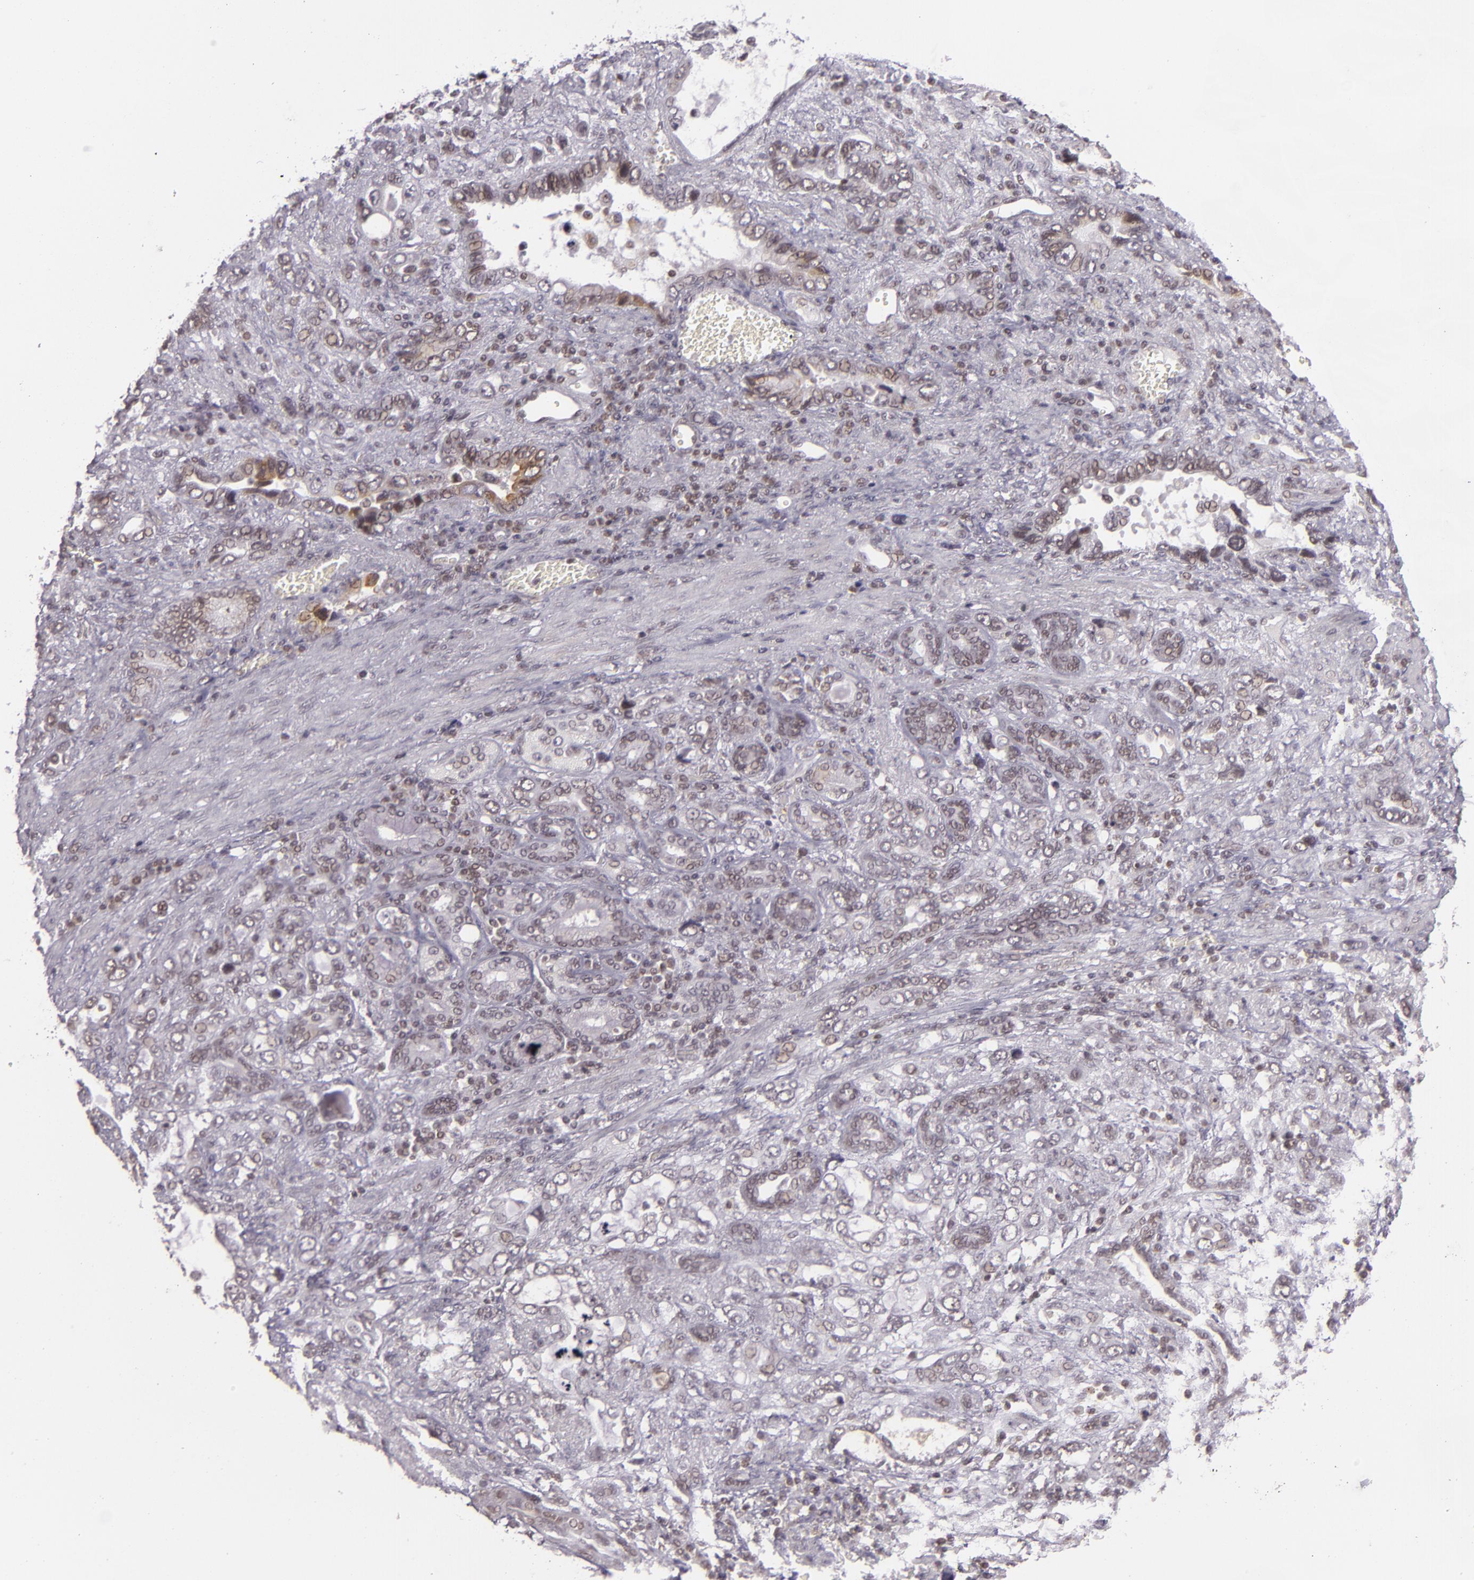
{"staining": {"intensity": "weak", "quantity": "25%-75%", "location": "cytoplasmic/membranous,nuclear"}, "tissue": "stomach cancer", "cell_type": "Tumor cells", "image_type": "cancer", "snomed": [{"axis": "morphology", "description": "Adenocarcinoma, NOS"}, {"axis": "topography", "description": "Stomach"}], "caption": "Stomach cancer (adenocarcinoma) stained with a protein marker exhibits weak staining in tumor cells.", "gene": "ZFX", "patient": {"sex": "male", "age": 78}}